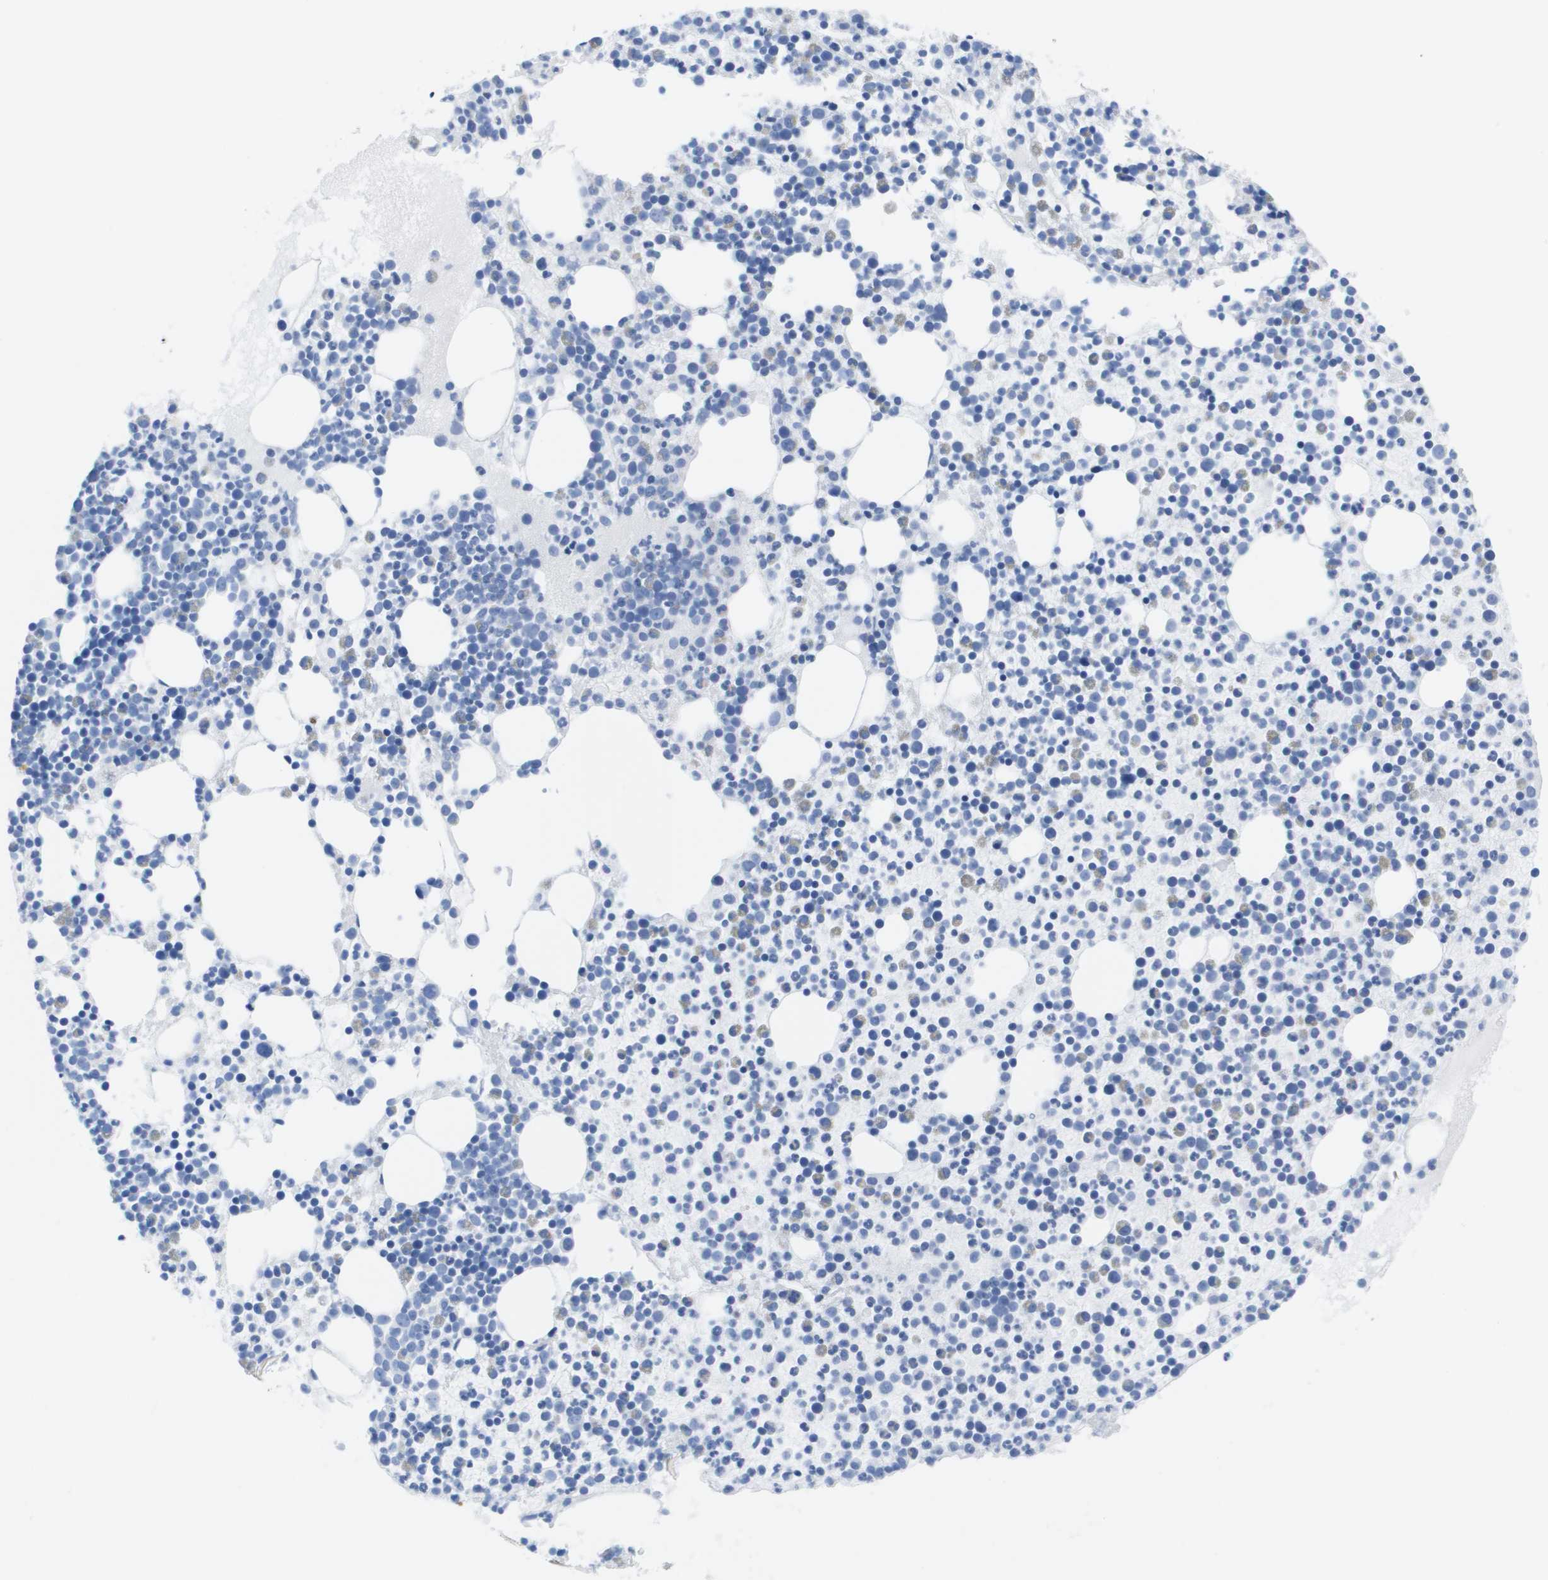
{"staining": {"intensity": "weak", "quantity": "<25%", "location": "cytoplasmic/membranous"}, "tissue": "bone marrow", "cell_type": "Hematopoietic cells", "image_type": "normal", "snomed": [{"axis": "morphology", "description": "Normal tissue, NOS"}, {"axis": "morphology", "description": "Inflammation, NOS"}, {"axis": "topography", "description": "Bone marrow"}], "caption": "A high-resolution histopathology image shows immunohistochemistry (IHC) staining of benign bone marrow, which reveals no significant positivity in hematopoietic cells.", "gene": "KCNA3", "patient": {"sex": "male", "age": 58}}